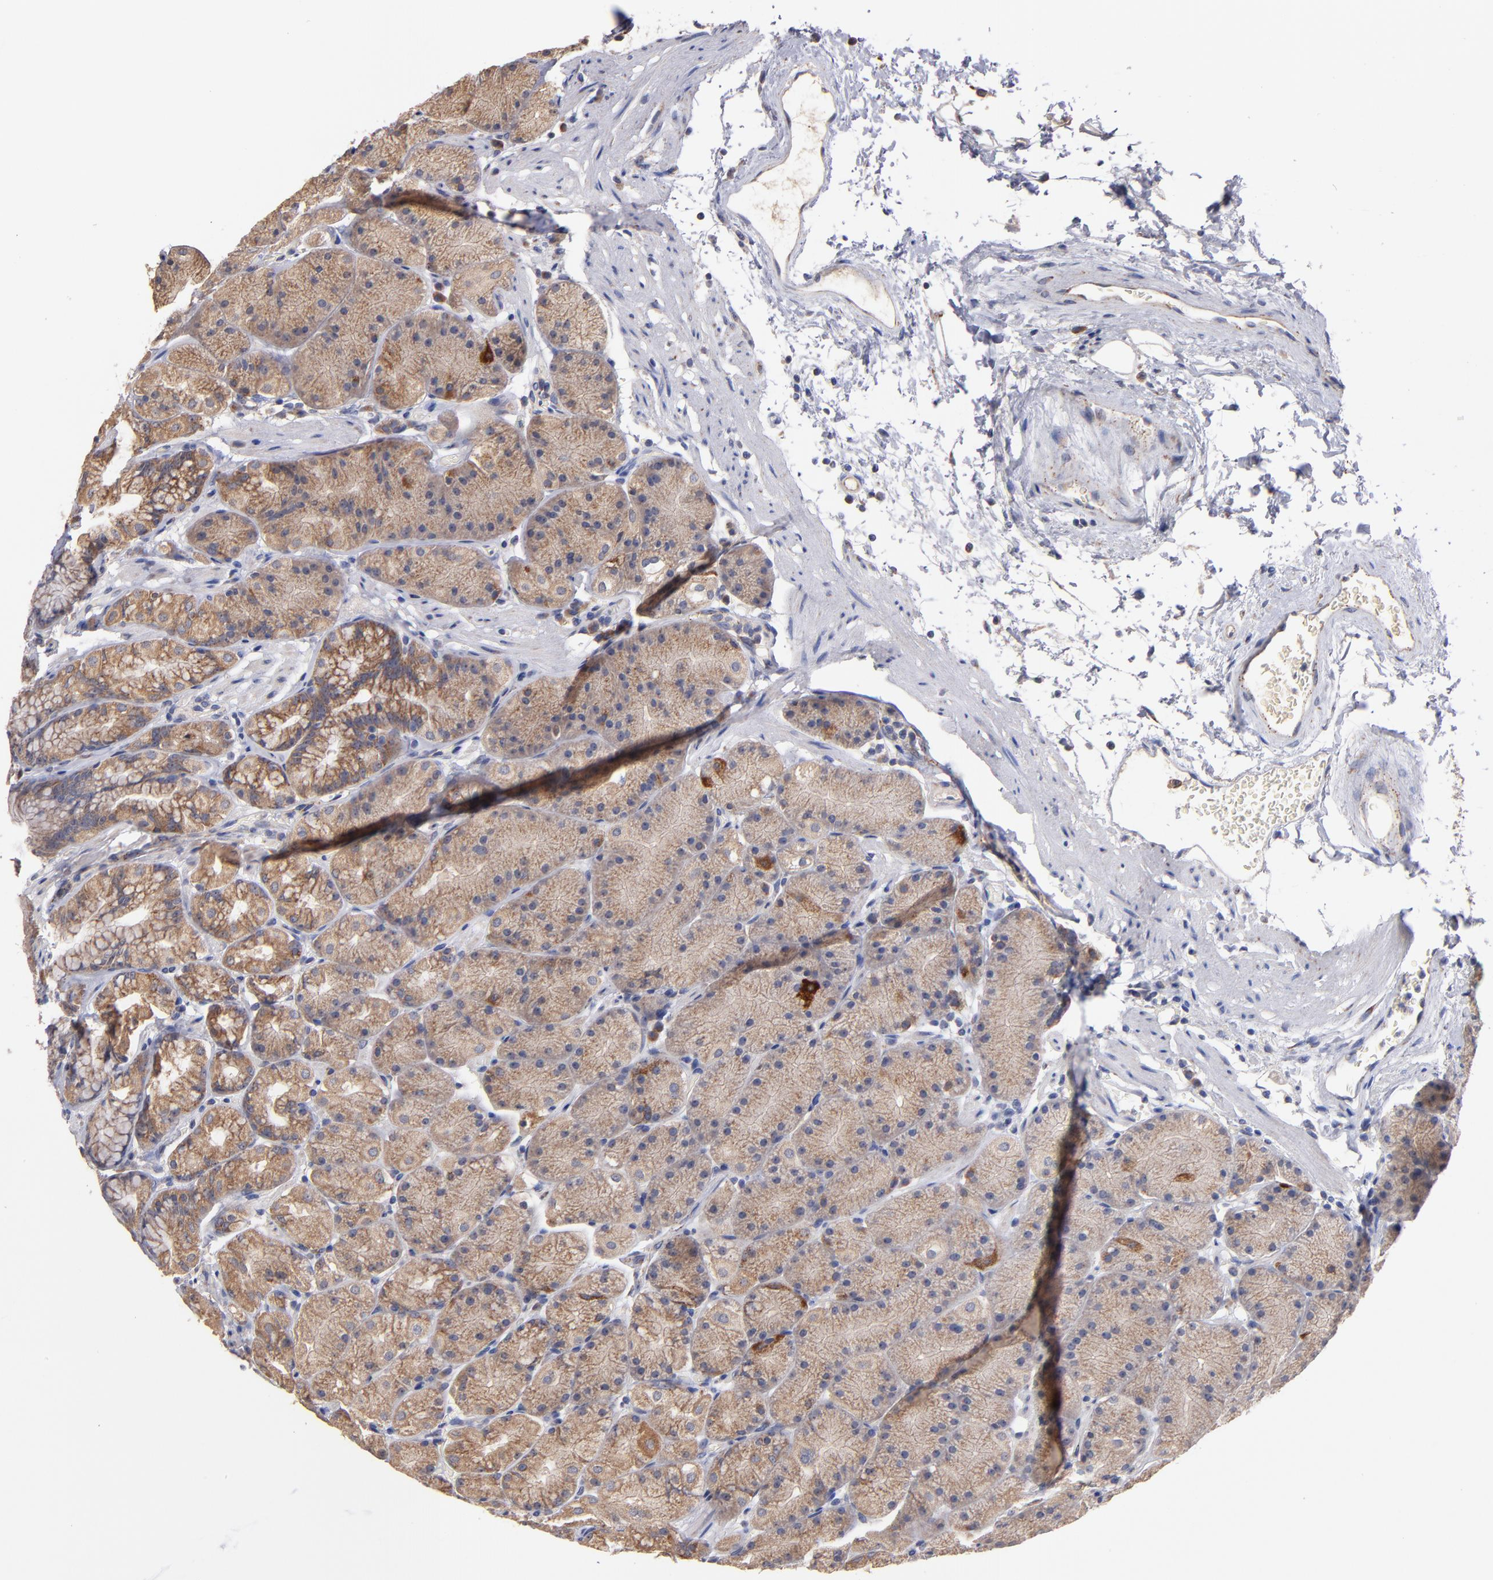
{"staining": {"intensity": "weak", "quantity": ">75%", "location": "cytoplasmic/membranous"}, "tissue": "stomach", "cell_type": "Glandular cells", "image_type": "normal", "snomed": [{"axis": "morphology", "description": "Normal tissue, NOS"}, {"axis": "topography", "description": "Stomach, upper"}, {"axis": "topography", "description": "Stomach"}], "caption": "Glandular cells show low levels of weak cytoplasmic/membranous positivity in approximately >75% of cells in unremarkable stomach.", "gene": "DIABLO", "patient": {"sex": "male", "age": 76}}